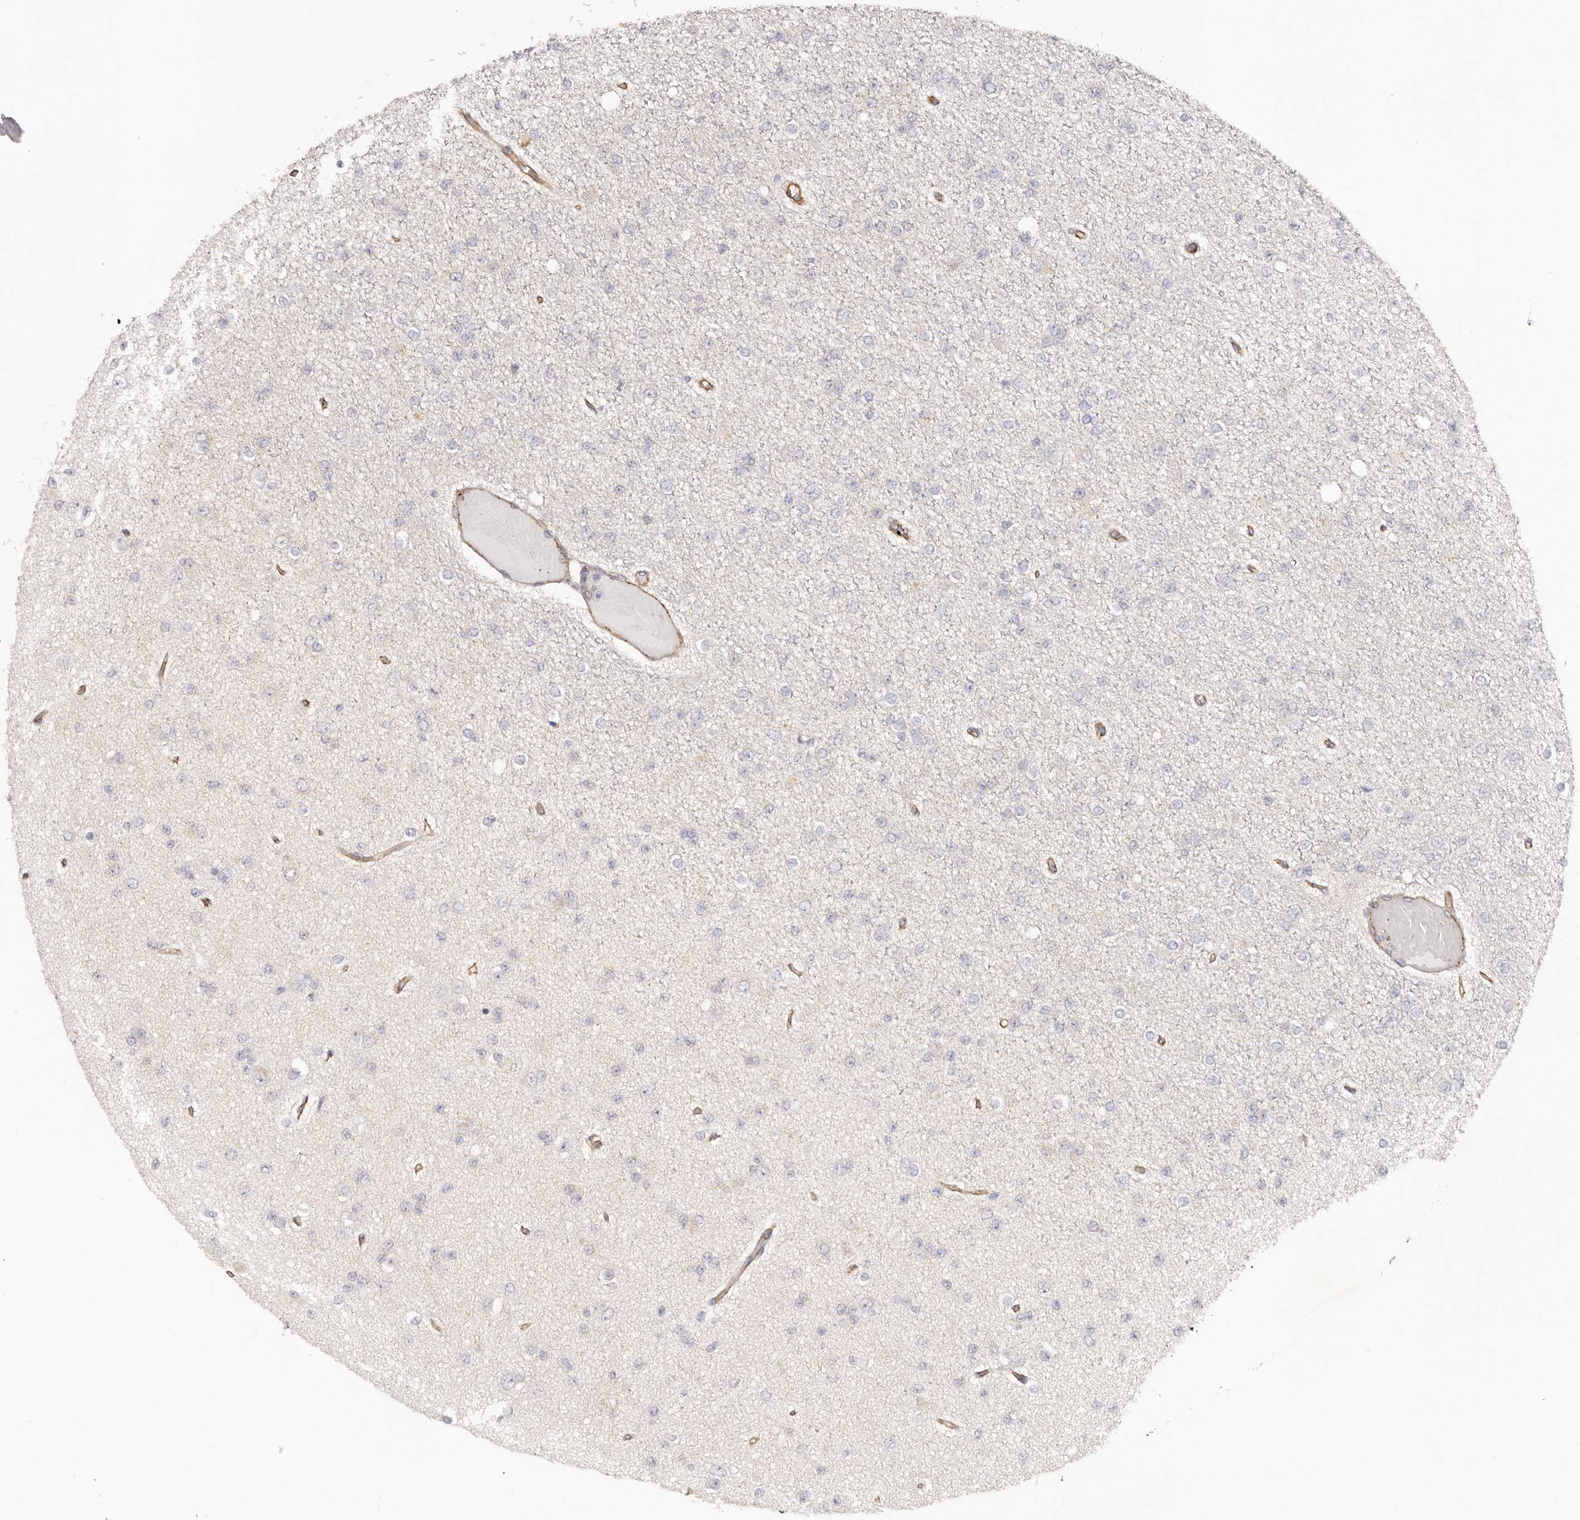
{"staining": {"intensity": "negative", "quantity": "none", "location": "none"}, "tissue": "glioma", "cell_type": "Tumor cells", "image_type": "cancer", "snomed": [{"axis": "morphology", "description": "Glioma, malignant, Low grade"}, {"axis": "topography", "description": "Brain"}], "caption": "There is no significant positivity in tumor cells of malignant glioma (low-grade). Nuclei are stained in blue.", "gene": "DMRT2", "patient": {"sex": "female", "age": 22}}